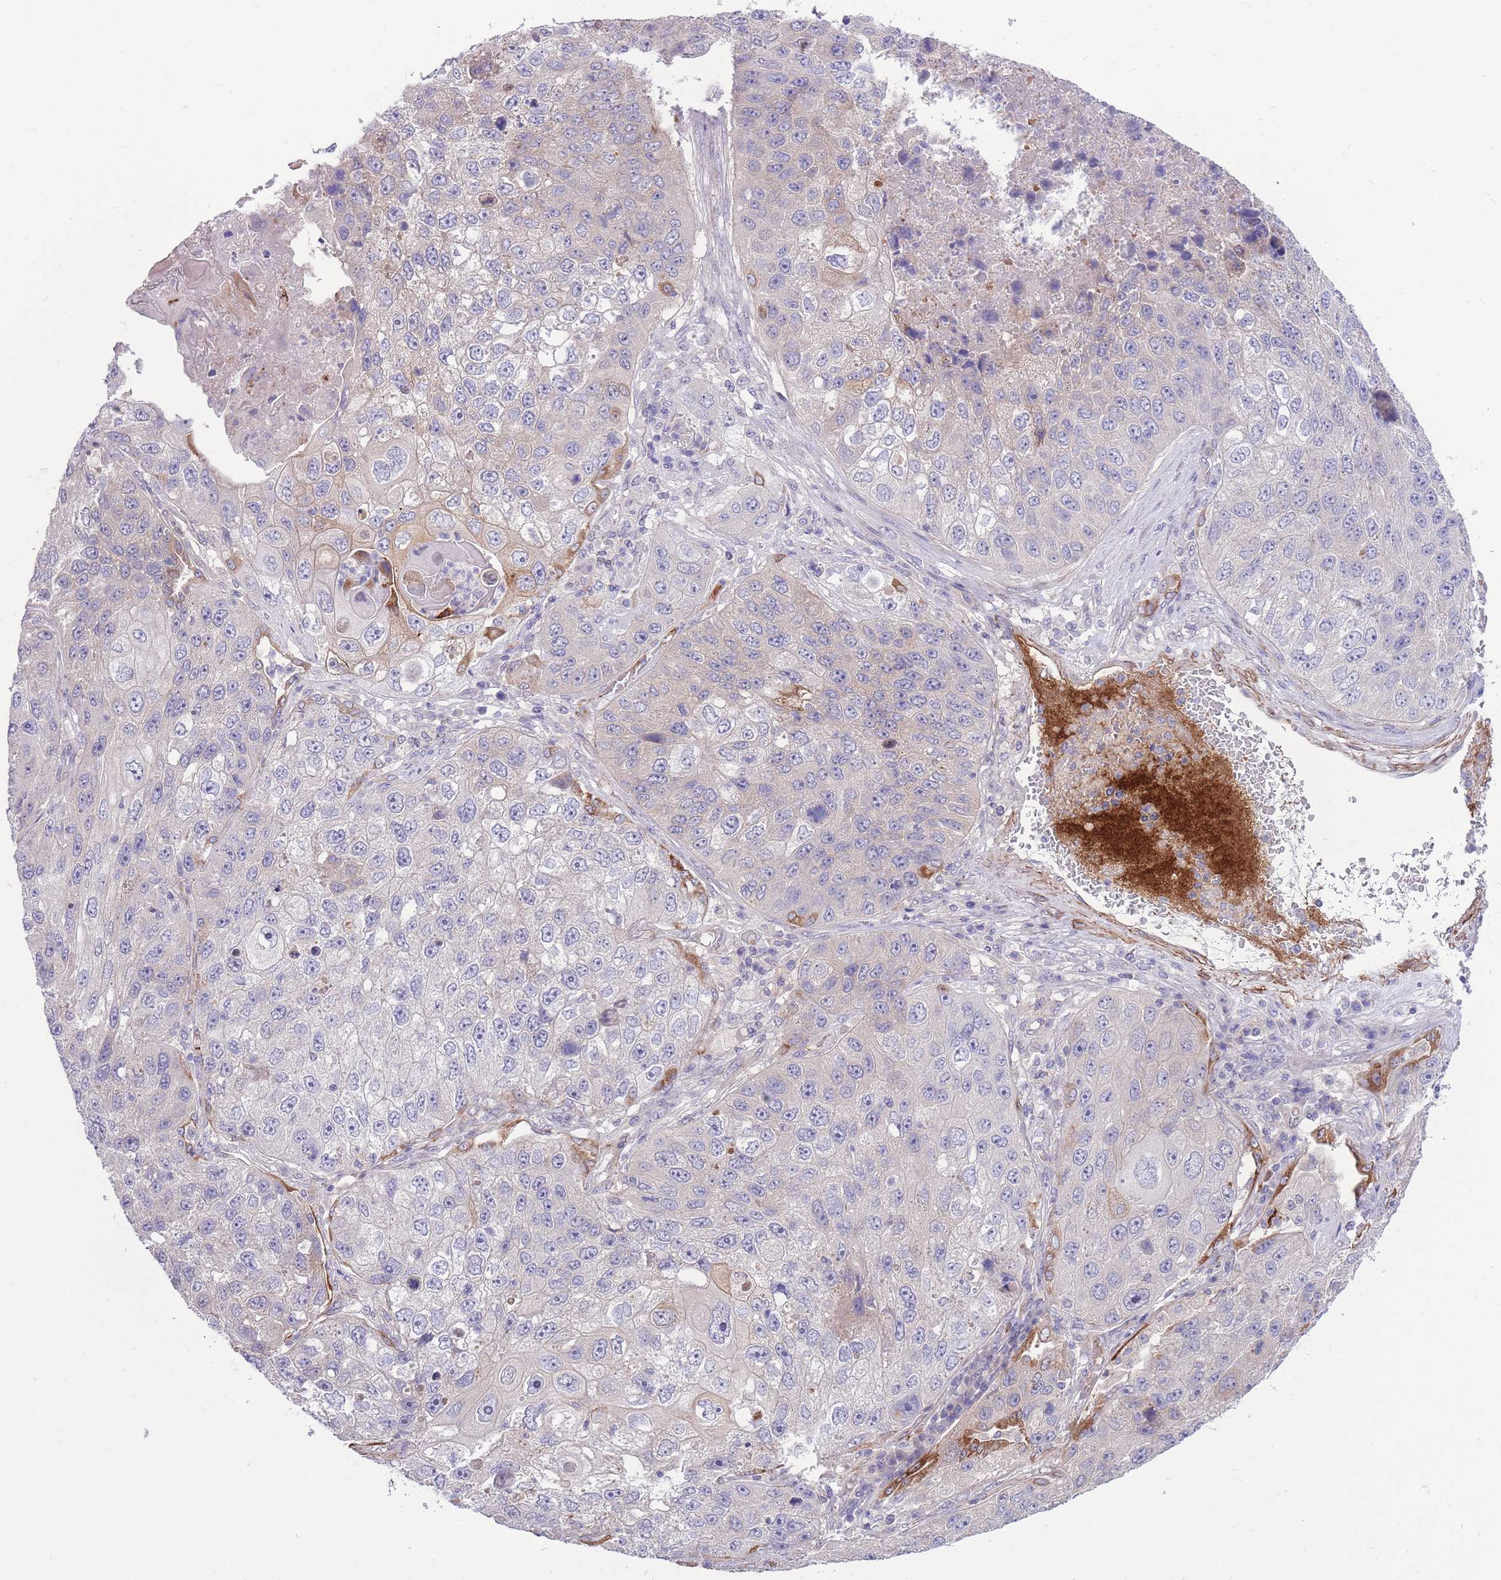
{"staining": {"intensity": "weak", "quantity": "<25%", "location": "cytoplasmic/membranous"}, "tissue": "lung cancer", "cell_type": "Tumor cells", "image_type": "cancer", "snomed": [{"axis": "morphology", "description": "Squamous cell carcinoma, NOS"}, {"axis": "topography", "description": "Lung"}], "caption": "IHC of lung cancer (squamous cell carcinoma) exhibits no staining in tumor cells. (Stains: DAB immunohistochemistry (IHC) with hematoxylin counter stain, Microscopy: brightfield microscopy at high magnification).", "gene": "RGS11", "patient": {"sex": "male", "age": 61}}